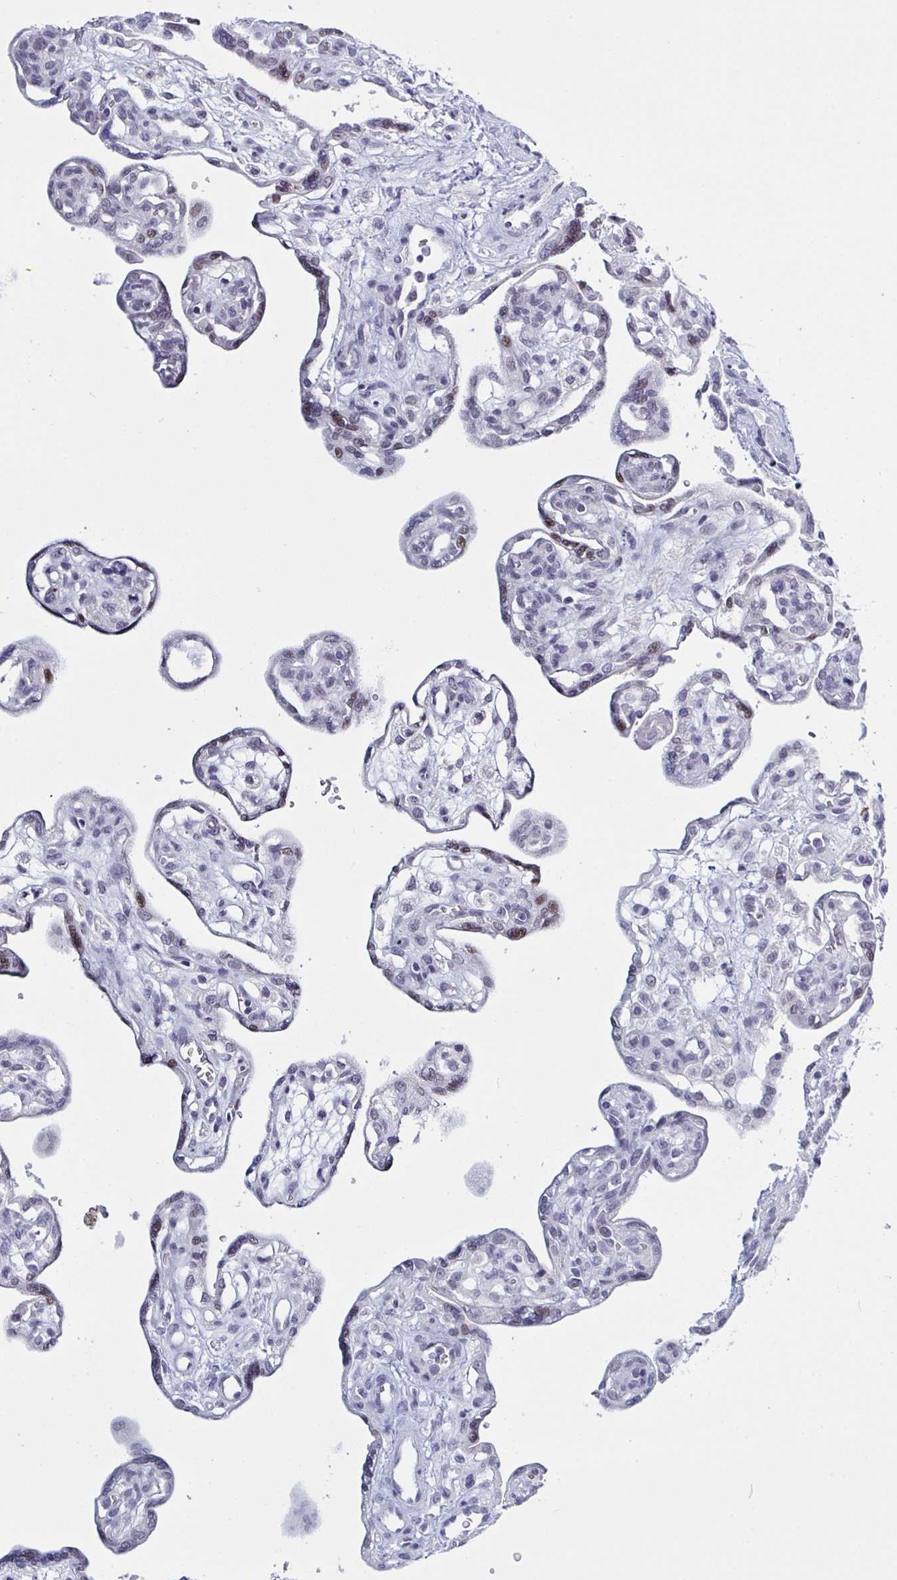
{"staining": {"intensity": "negative", "quantity": "none", "location": "none"}, "tissue": "placenta", "cell_type": "Decidual cells", "image_type": "normal", "snomed": [{"axis": "morphology", "description": "Normal tissue, NOS"}, {"axis": "topography", "description": "Placenta"}], "caption": "Immunohistochemical staining of unremarkable human placenta exhibits no significant positivity in decidual cells.", "gene": "KDM4D", "patient": {"sex": "female", "age": 39}}